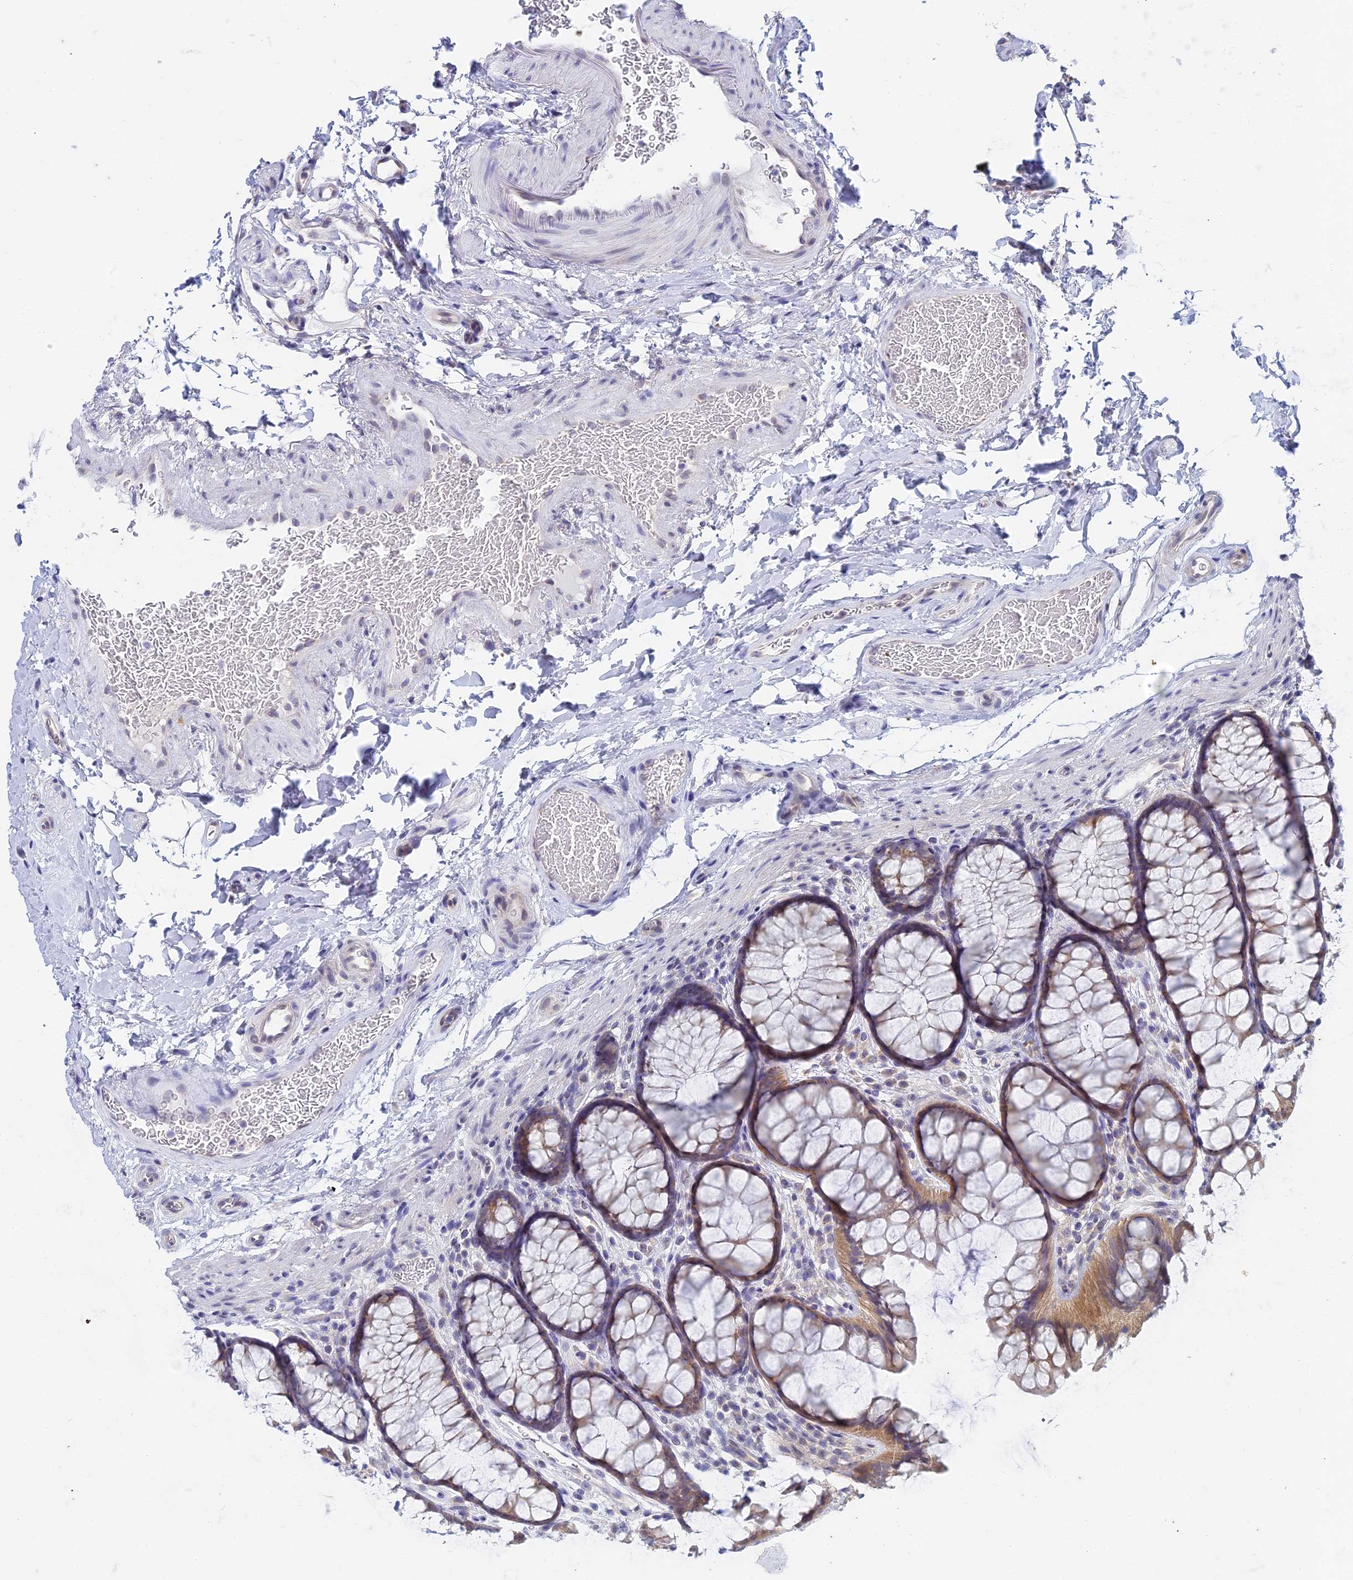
{"staining": {"intensity": "negative", "quantity": "none", "location": "none"}, "tissue": "colon", "cell_type": "Endothelial cells", "image_type": "normal", "snomed": [{"axis": "morphology", "description": "Normal tissue, NOS"}, {"axis": "topography", "description": "Colon"}], "caption": "This is an immunohistochemistry photomicrograph of normal colon. There is no staining in endothelial cells.", "gene": "EEF2KMT", "patient": {"sex": "female", "age": 82}}